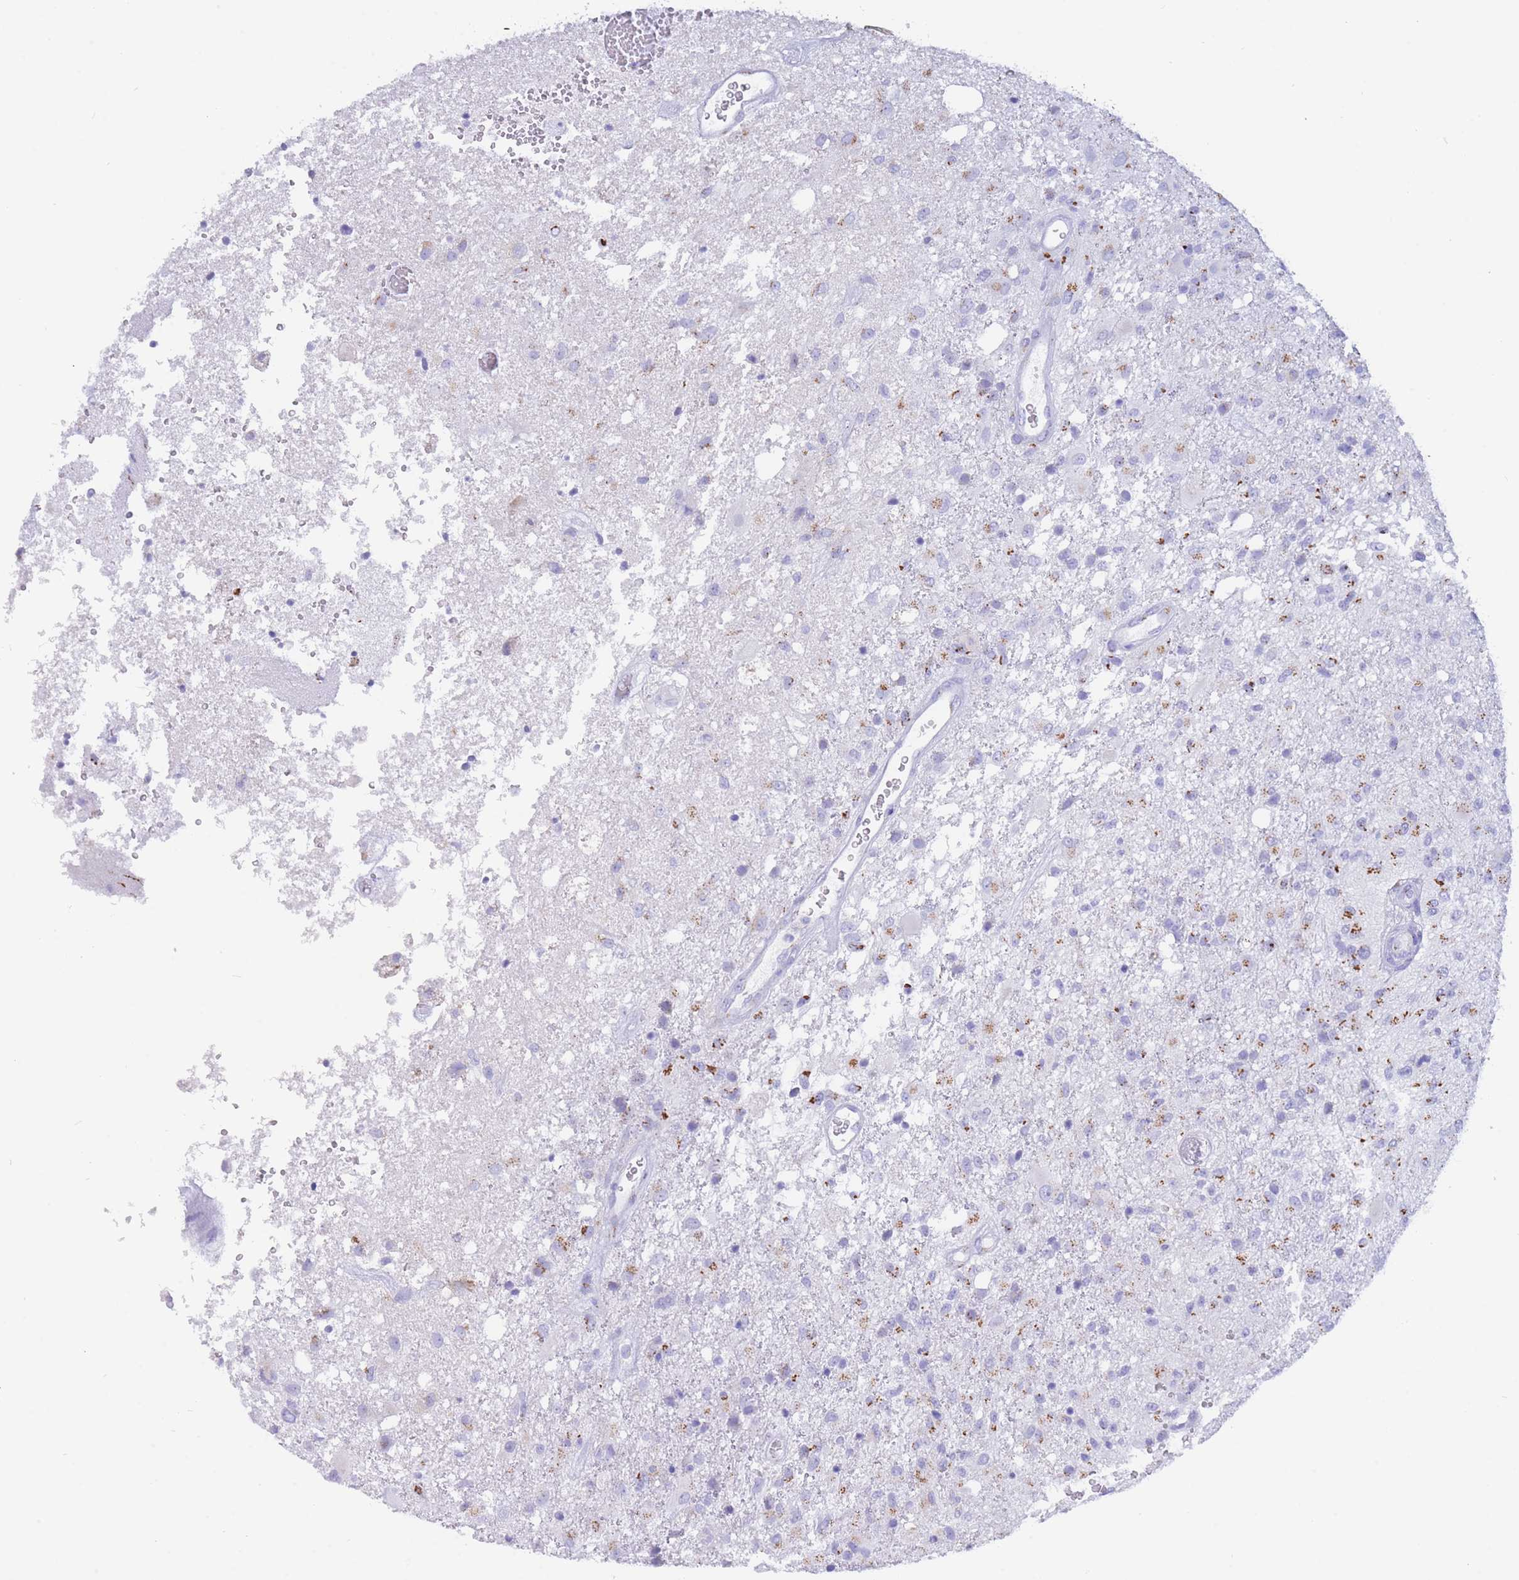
{"staining": {"intensity": "moderate", "quantity": "25%-75%", "location": "cytoplasmic/membranous"}, "tissue": "glioma", "cell_type": "Tumor cells", "image_type": "cancer", "snomed": [{"axis": "morphology", "description": "Glioma, malignant, High grade"}, {"axis": "topography", "description": "Brain"}], "caption": "Protein staining of malignant glioma (high-grade) tissue reveals moderate cytoplasmic/membranous staining in about 25%-75% of tumor cells.", "gene": "FAM3C", "patient": {"sex": "female", "age": 74}}